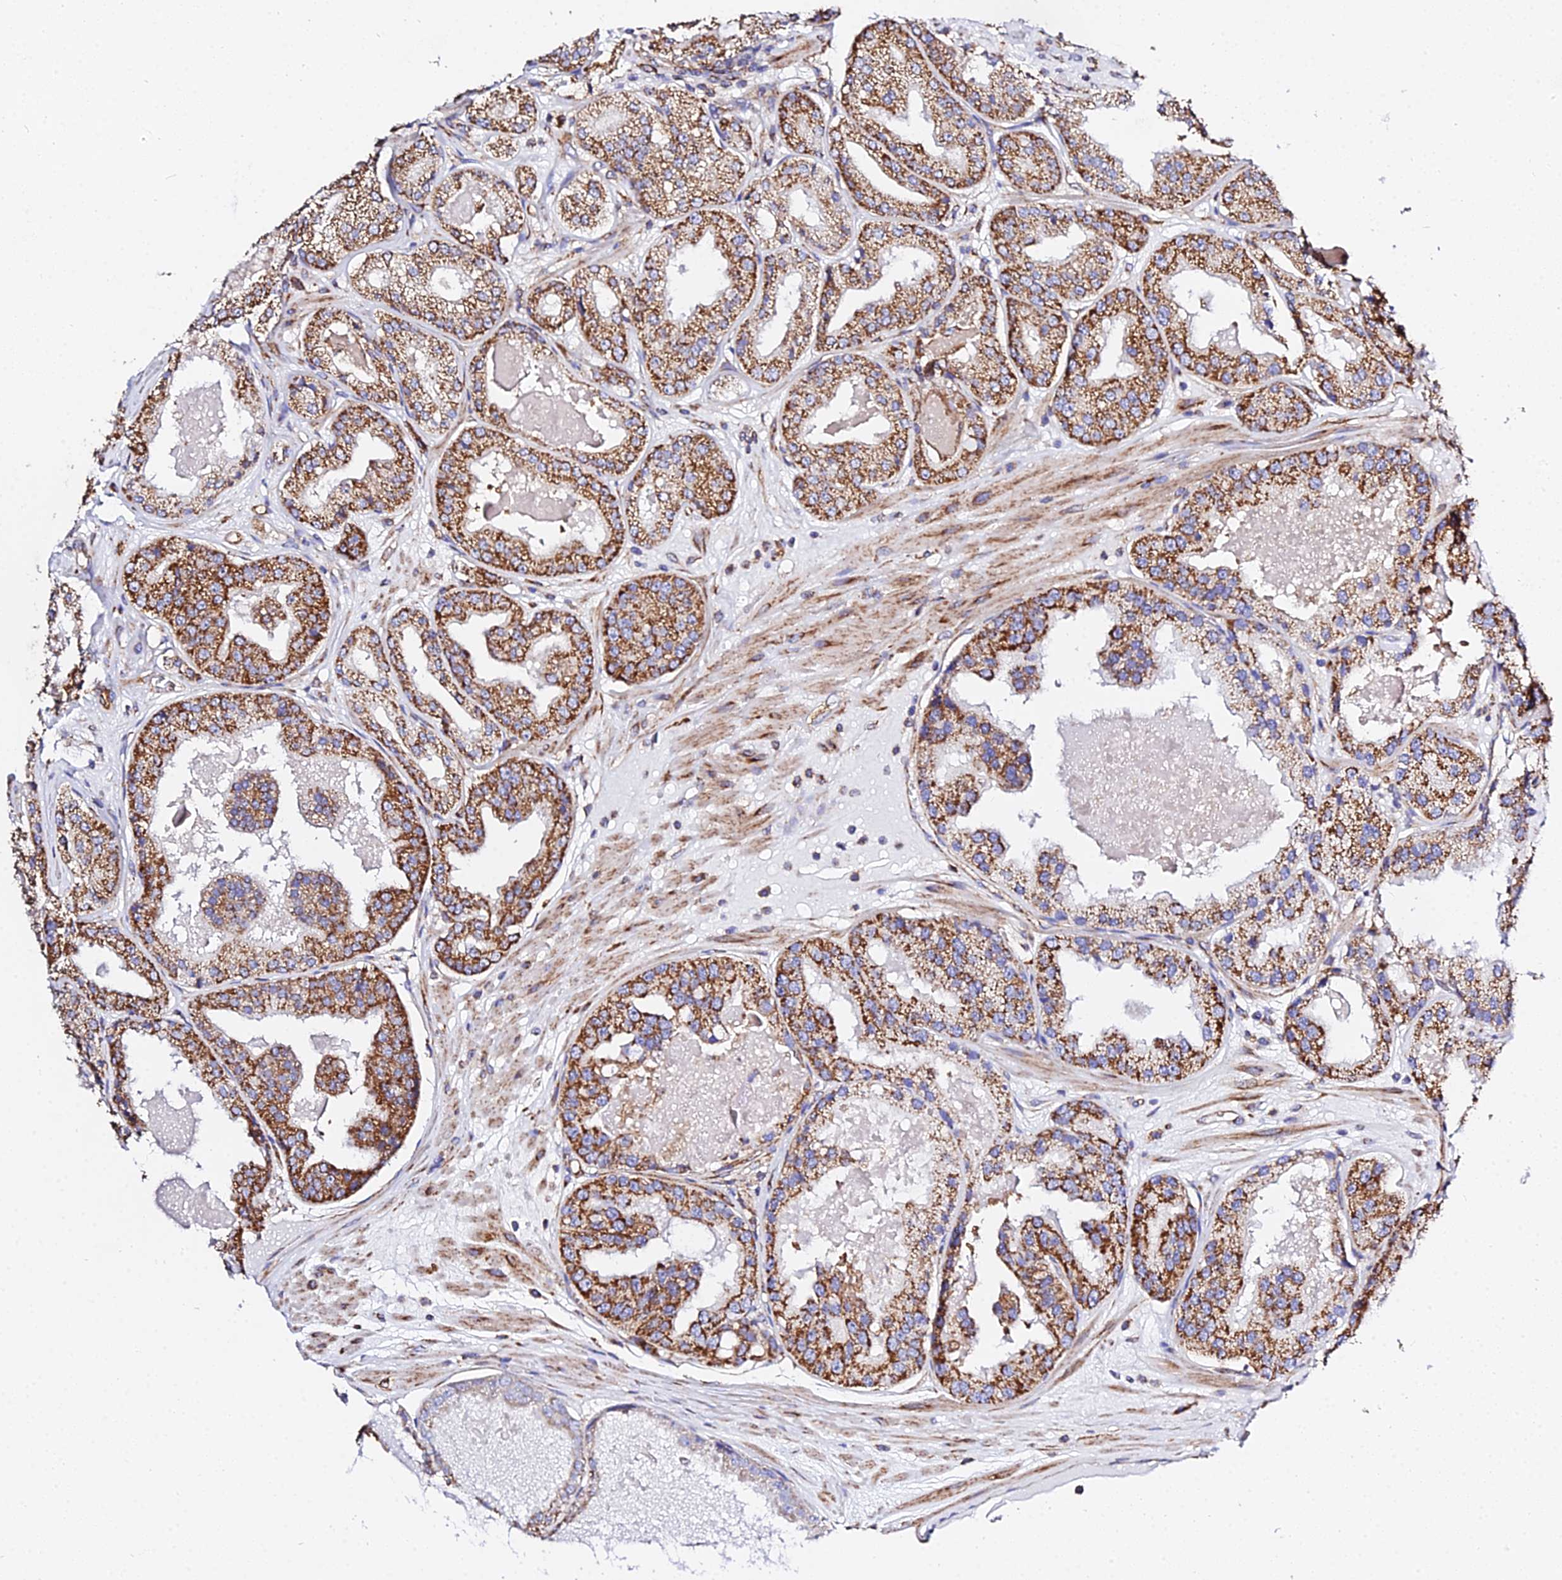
{"staining": {"intensity": "strong", "quantity": ">75%", "location": "cytoplasmic/membranous"}, "tissue": "prostate cancer", "cell_type": "Tumor cells", "image_type": "cancer", "snomed": [{"axis": "morphology", "description": "Adenocarcinoma, High grade"}, {"axis": "topography", "description": "Prostate"}], "caption": "Human high-grade adenocarcinoma (prostate) stained for a protein (brown) reveals strong cytoplasmic/membranous positive staining in about >75% of tumor cells.", "gene": "ZNF573", "patient": {"sex": "male", "age": 63}}